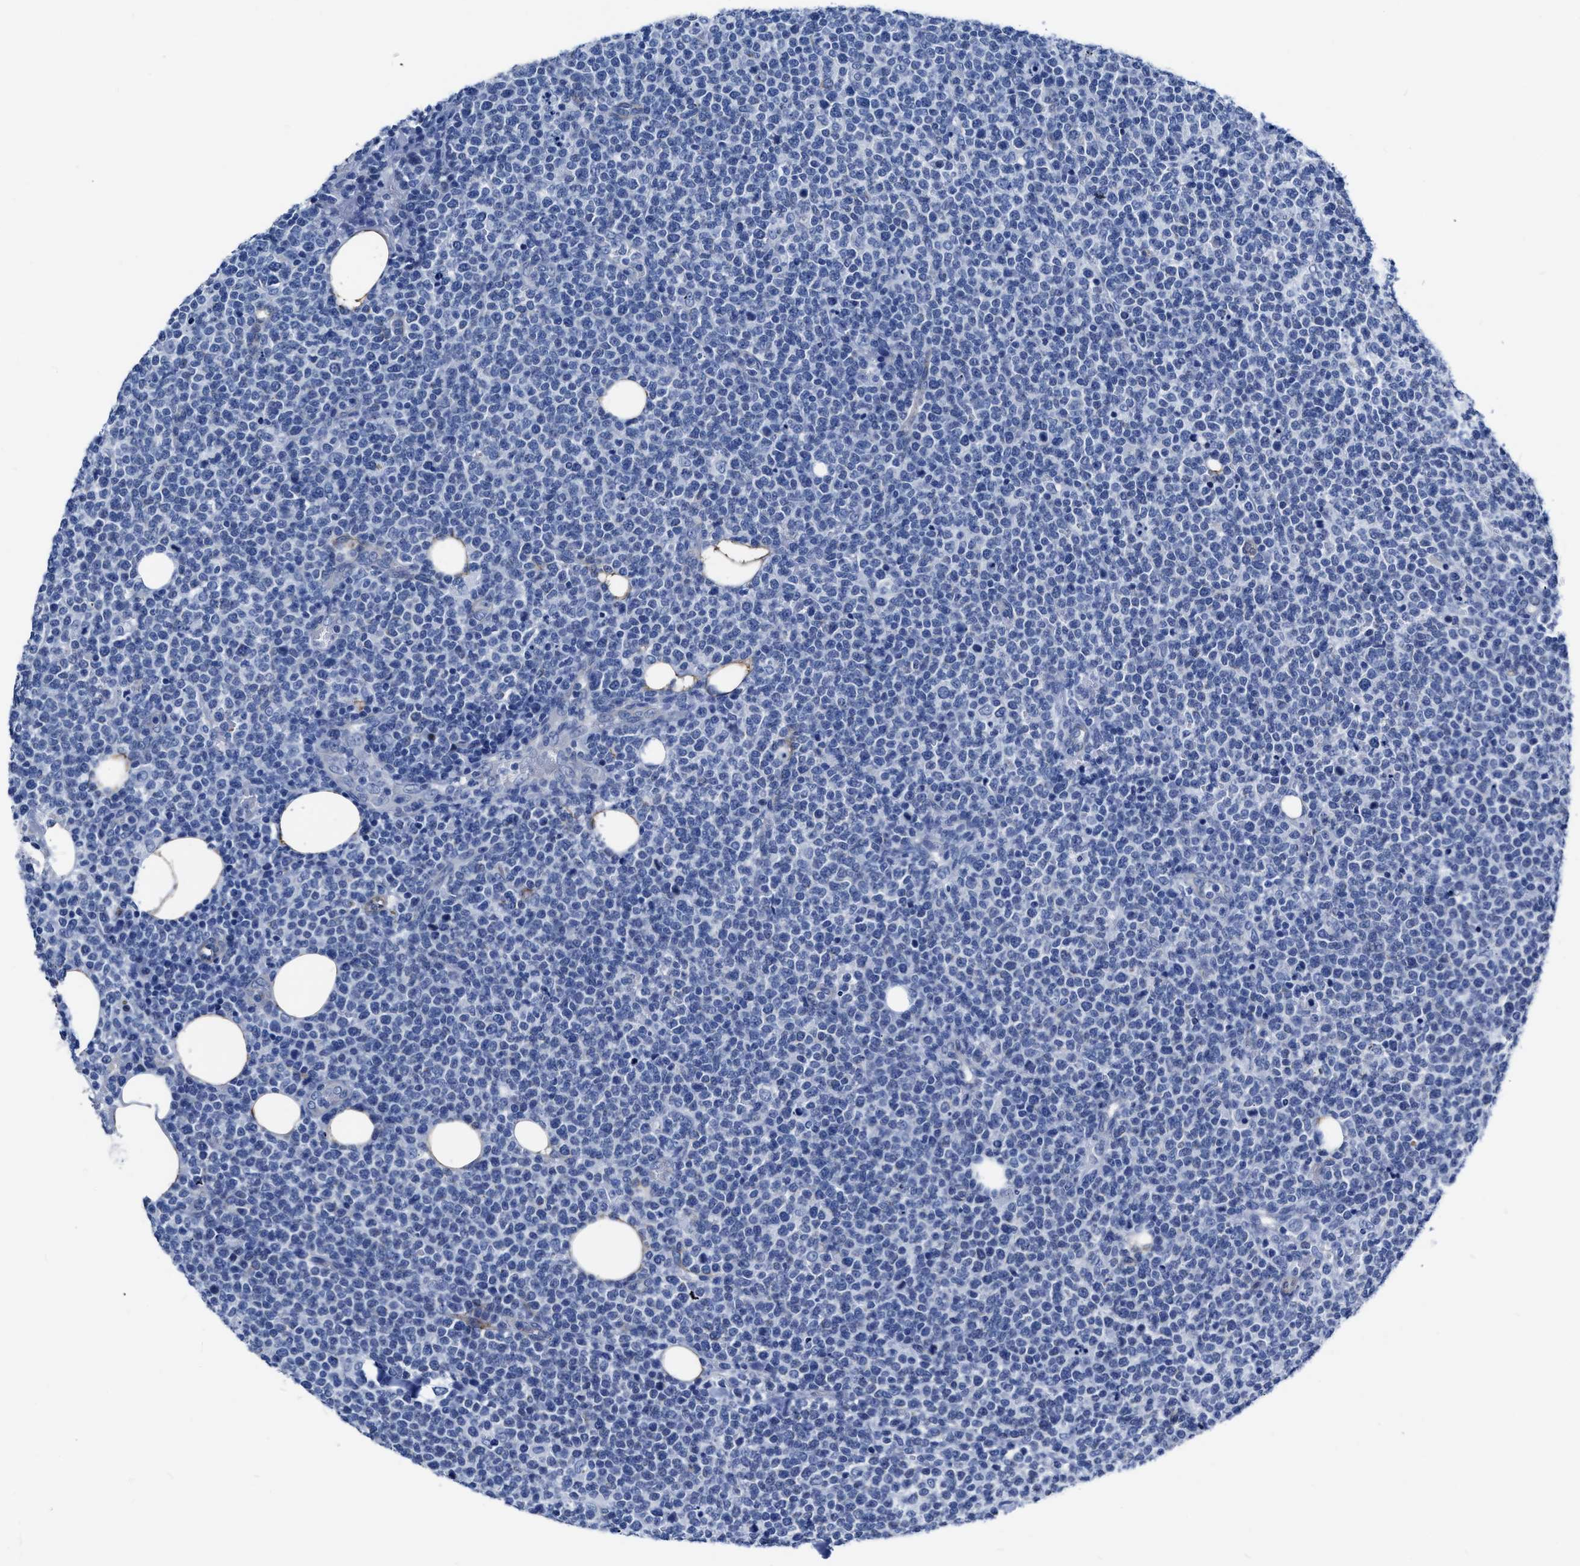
{"staining": {"intensity": "negative", "quantity": "none", "location": "none"}, "tissue": "lymphoma", "cell_type": "Tumor cells", "image_type": "cancer", "snomed": [{"axis": "morphology", "description": "Malignant lymphoma, non-Hodgkin's type, High grade"}, {"axis": "topography", "description": "Lymph node"}], "caption": "Immunohistochemical staining of high-grade malignant lymphoma, non-Hodgkin's type demonstrates no significant positivity in tumor cells.", "gene": "KCNMB3", "patient": {"sex": "male", "age": 61}}